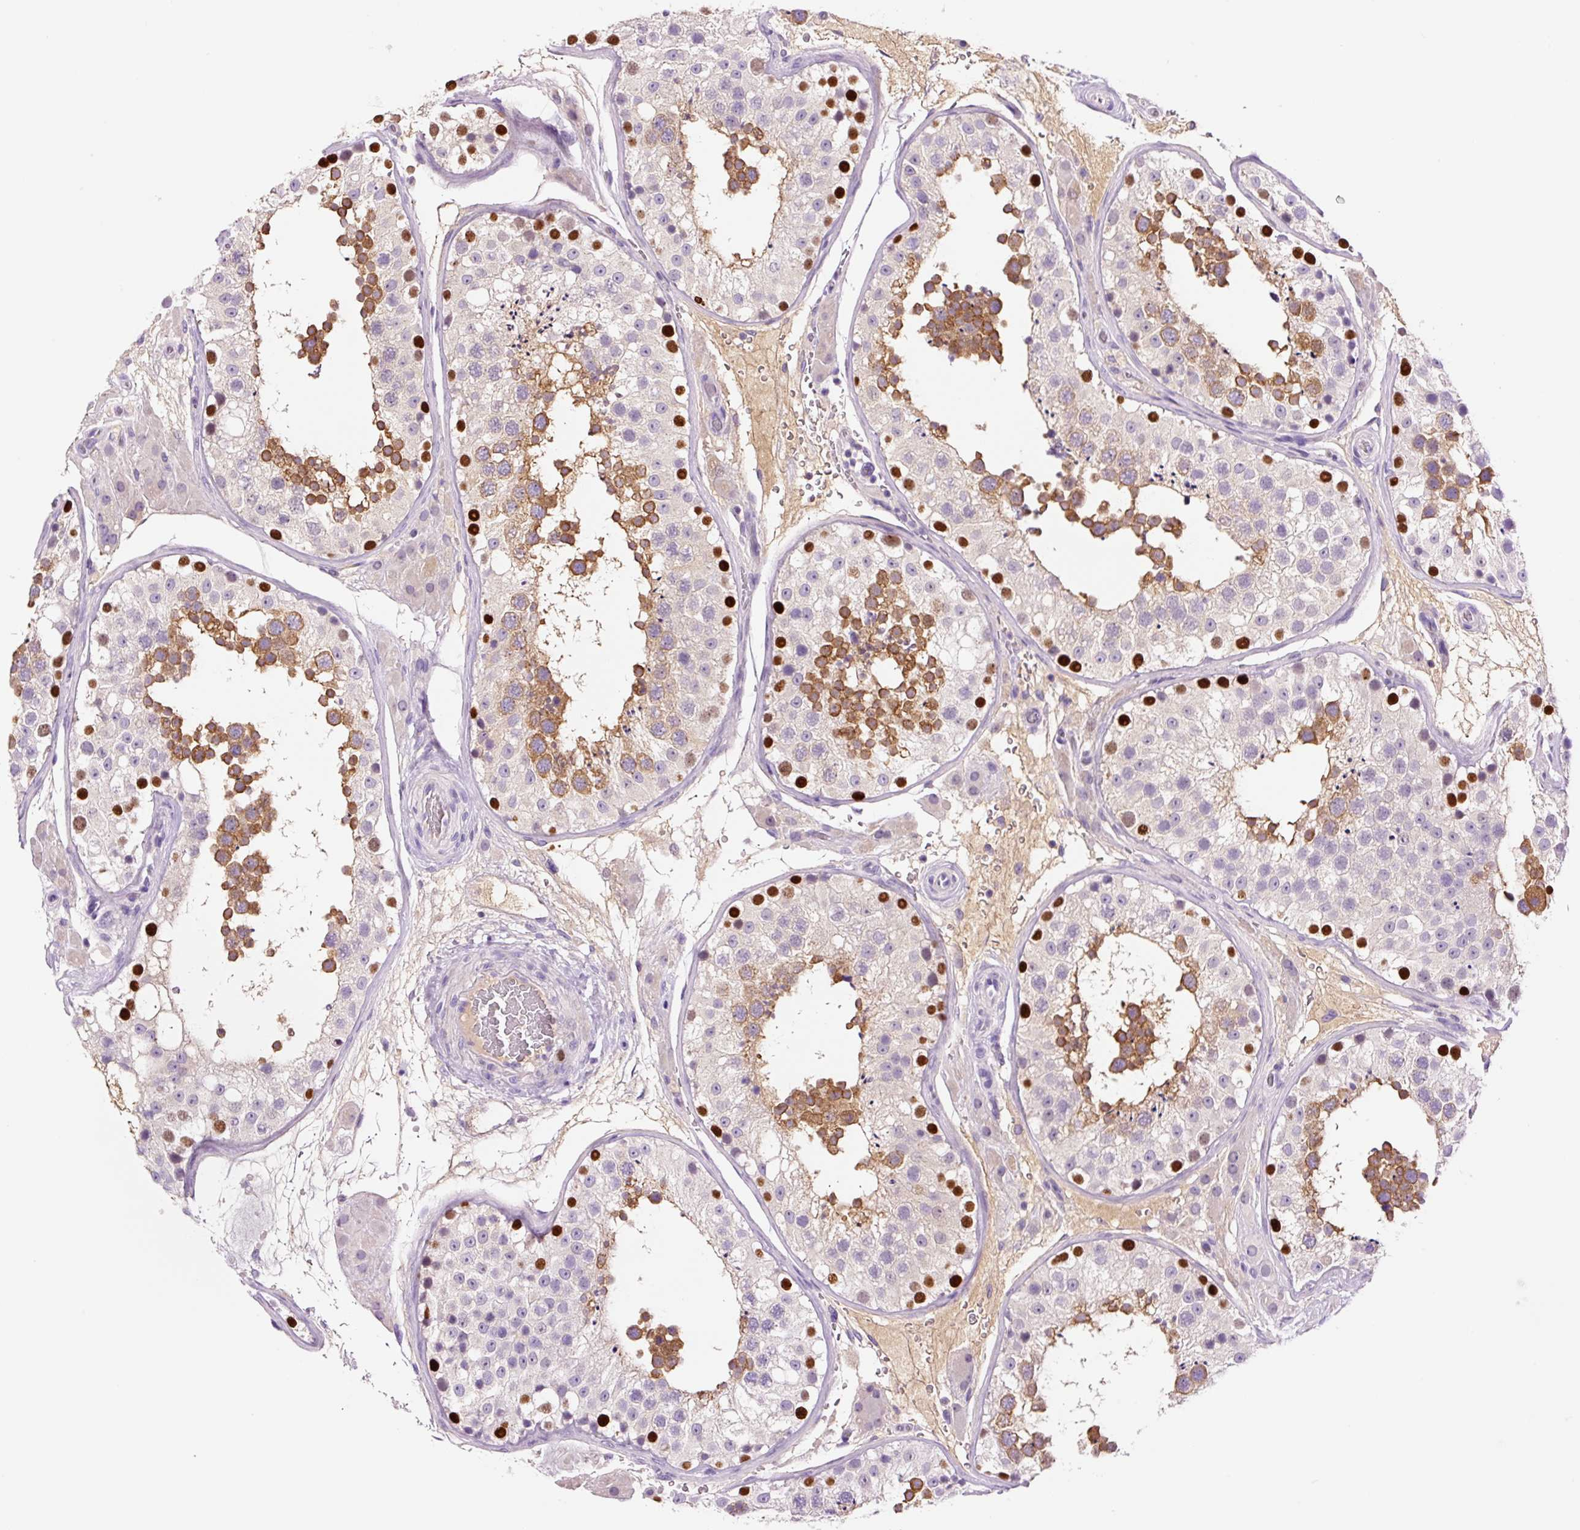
{"staining": {"intensity": "strong", "quantity": "25%-75%", "location": "cytoplasmic/membranous,nuclear"}, "tissue": "testis", "cell_type": "Cells in seminiferous ducts", "image_type": "normal", "snomed": [{"axis": "morphology", "description": "Normal tissue, NOS"}, {"axis": "topography", "description": "Testis"}], "caption": "Testis stained with immunohistochemistry displays strong cytoplasmic/membranous,nuclear positivity in approximately 25%-75% of cells in seminiferous ducts. The protein of interest is stained brown, and the nuclei are stained in blue (DAB (3,3'-diaminobenzidine) IHC with brightfield microscopy, high magnification).", "gene": "DPPA4", "patient": {"sex": "male", "age": 26}}